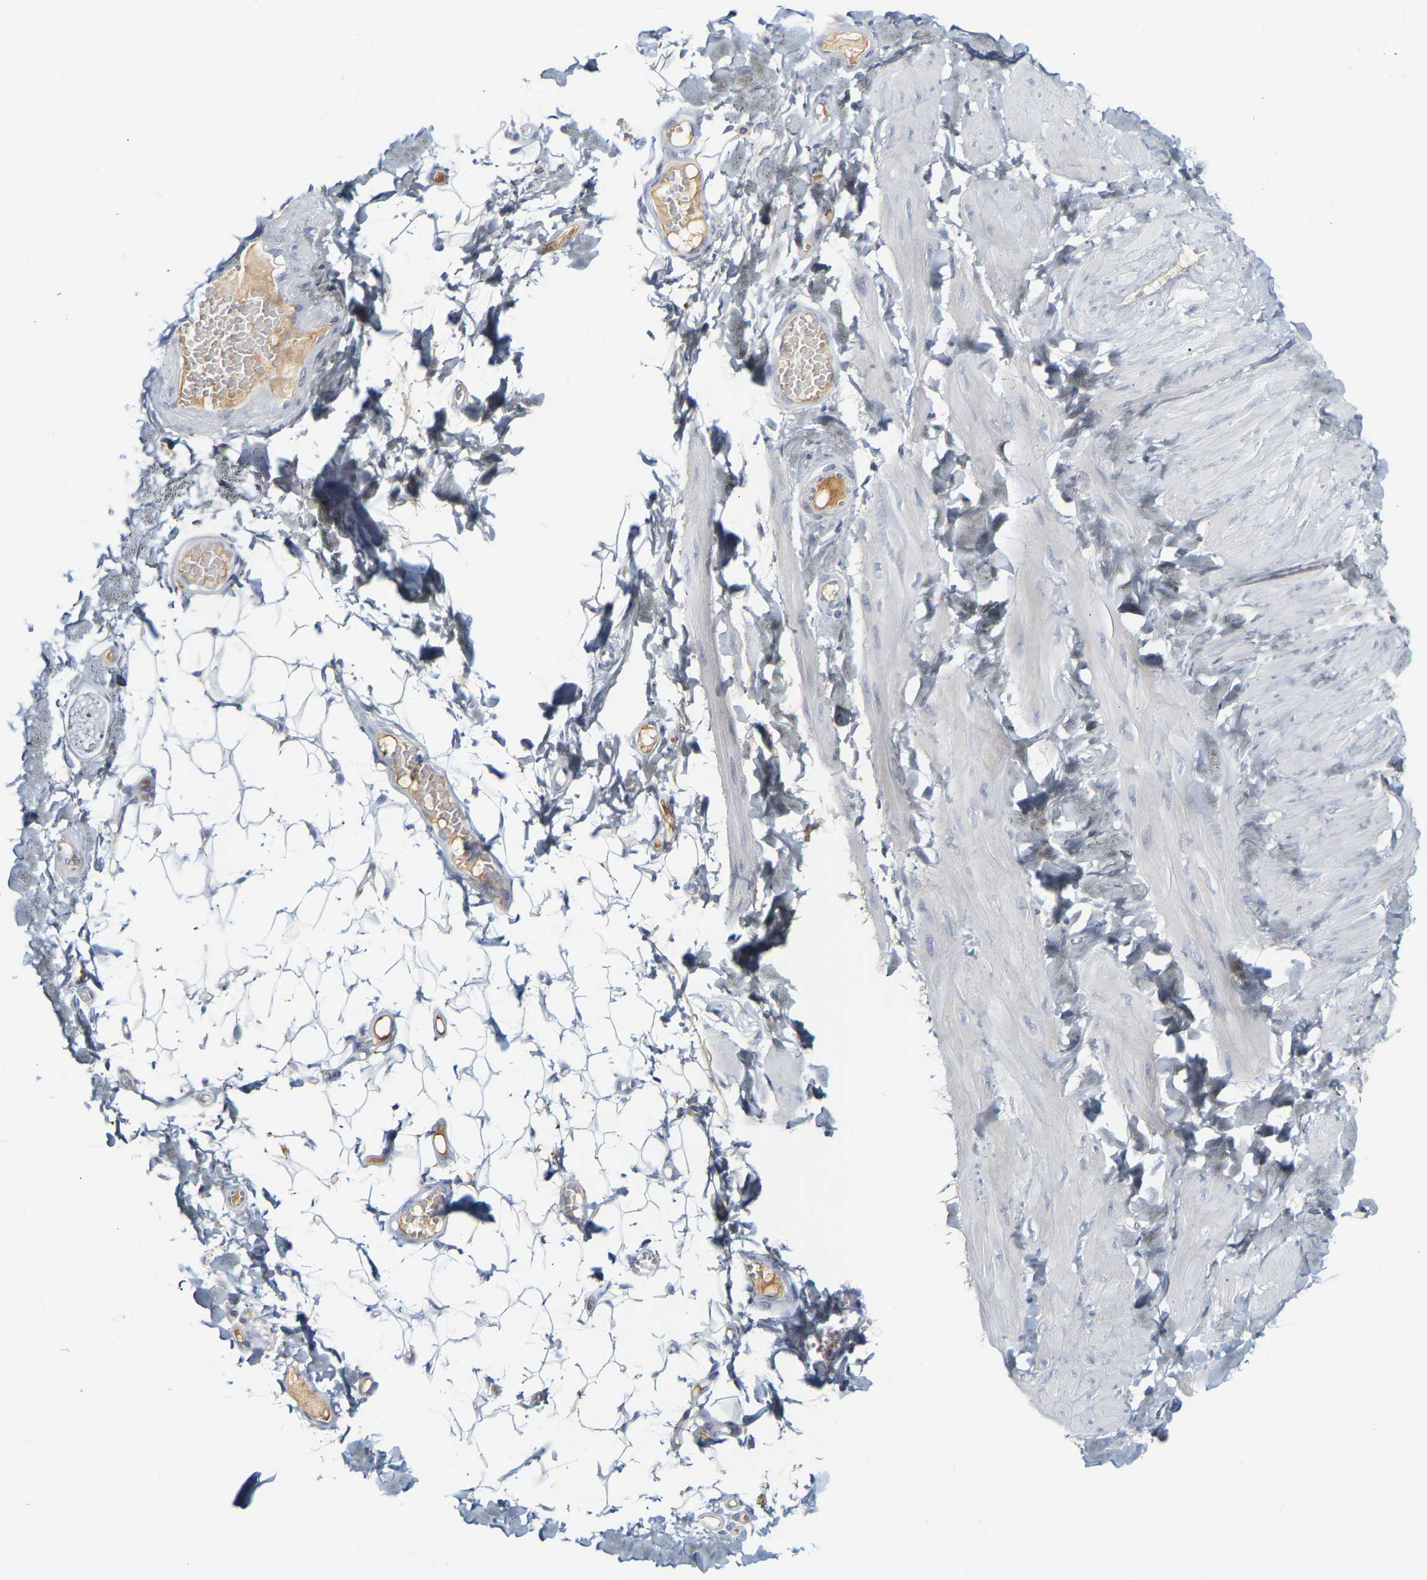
{"staining": {"intensity": "negative", "quantity": "none", "location": "none"}, "tissue": "adipose tissue", "cell_type": "Adipocytes", "image_type": "normal", "snomed": [{"axis": "morphology", "description": "Normal tissue, NOS"}, {"axis": "topography", "description": "Adipose tissue"}, {"axis": "topography", "description": "Vascular tissue"}, {"axis": "topography", "description": "Peripheral nerve tissue"}], "caption": "Adipocytes are negative for protein expression in normal human adipose tissue. (Brightfield microscopy of DAB (3,3'-diaminobenzidine) IHC at high magnification).", "gene": "GNAS", "patient": {"sex": "male", "age": 25}}